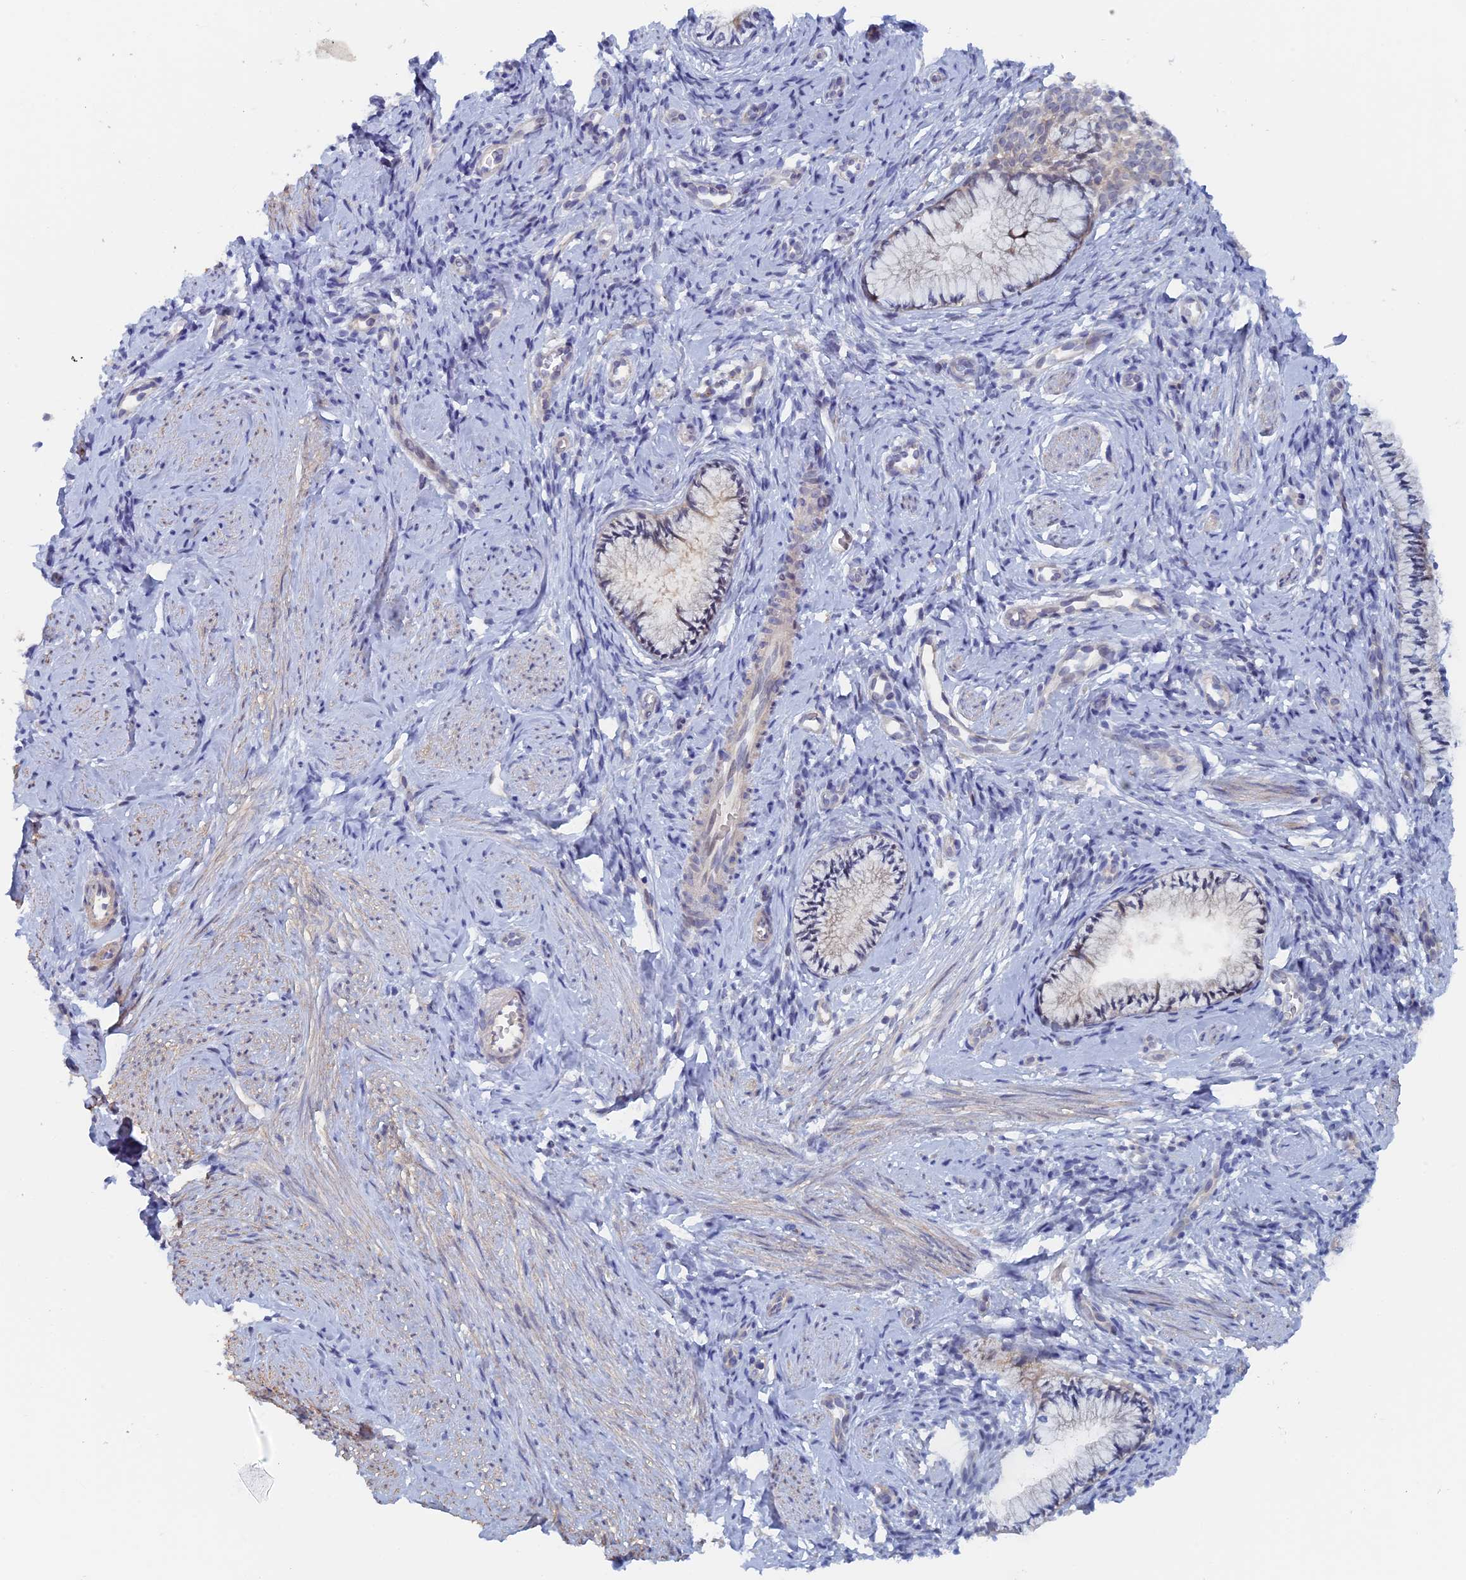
{"staining": {"intensity": "weak", "quantity": "<25%", "location": "cytoplasmic/membranous"}, "tissue": "cervix", "cell_type": "Glandular cells", "image_type": "normal", "snomed": [{"axis": "morphology", "description": "Normal tissue, NOS"}, {"axis": "topography", "description": "Cervix"}], "caption": "There is no significant staining in glandular cells of cervix. (DAB immunohistochemistry, high magnification).", "gene": "ELOVL6", "patient": {"sex": "female", "age": 57}}